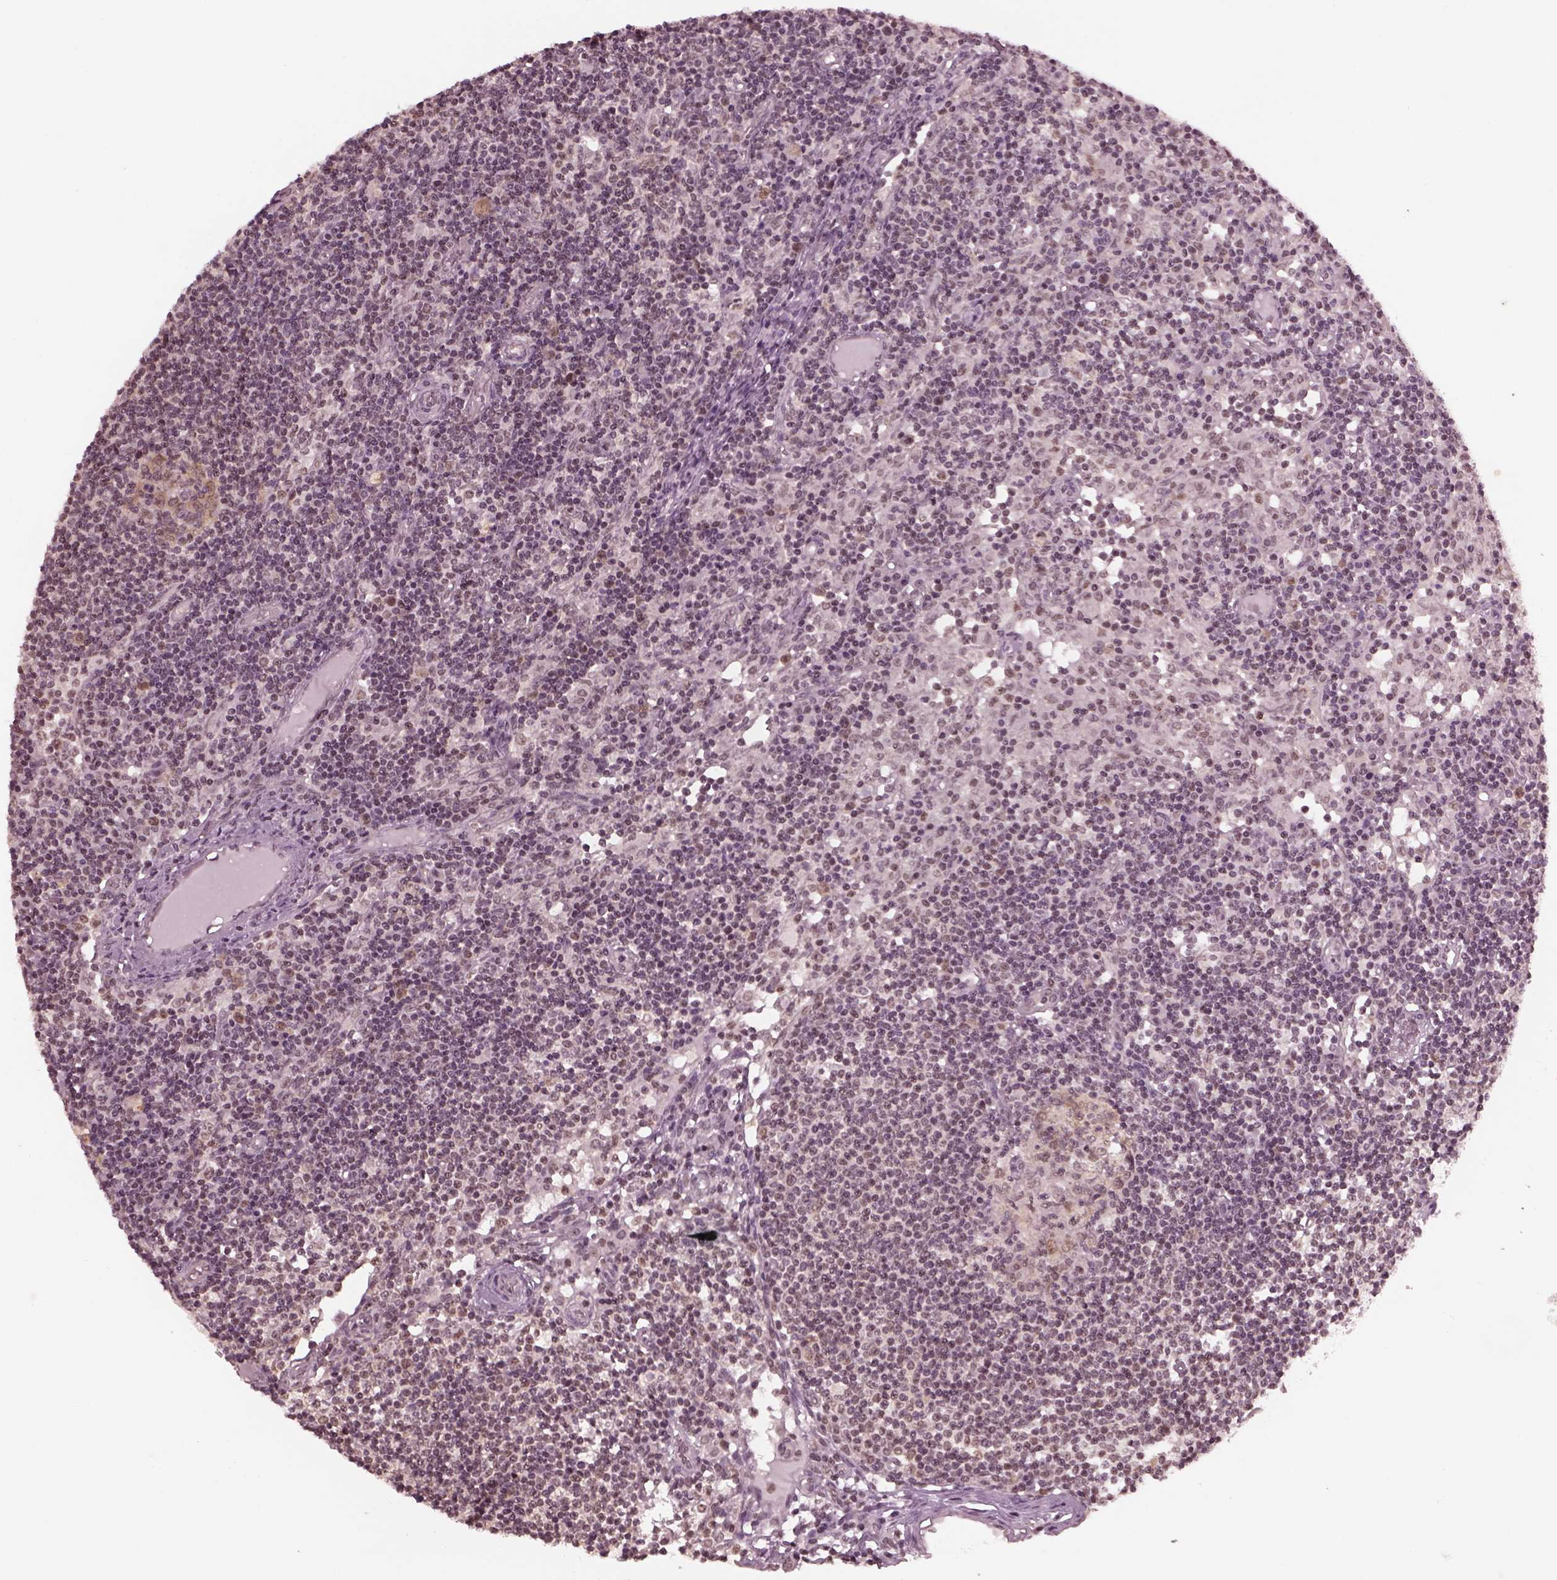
{"staining": {"intensity": "weak", "quantity": "<25%", "location": "cytoplasmic/membranous,nuclear"}, "tissue": "lymph node", "cell_type": "Germinal center cells", "image_type": "normal", "snomed": [{"axis": "morphology", "description": "Normal tissue, NOS"}, {"axis": "topography", "description": "Lymph node"}], "caption": "This is a histopathology image of immunohistochemistry staining of unremarkable lymph node, which shows no staining in germinal center cells.", "gene": "RUVBL2", "patient": {"sex": "female", "age": 72}}